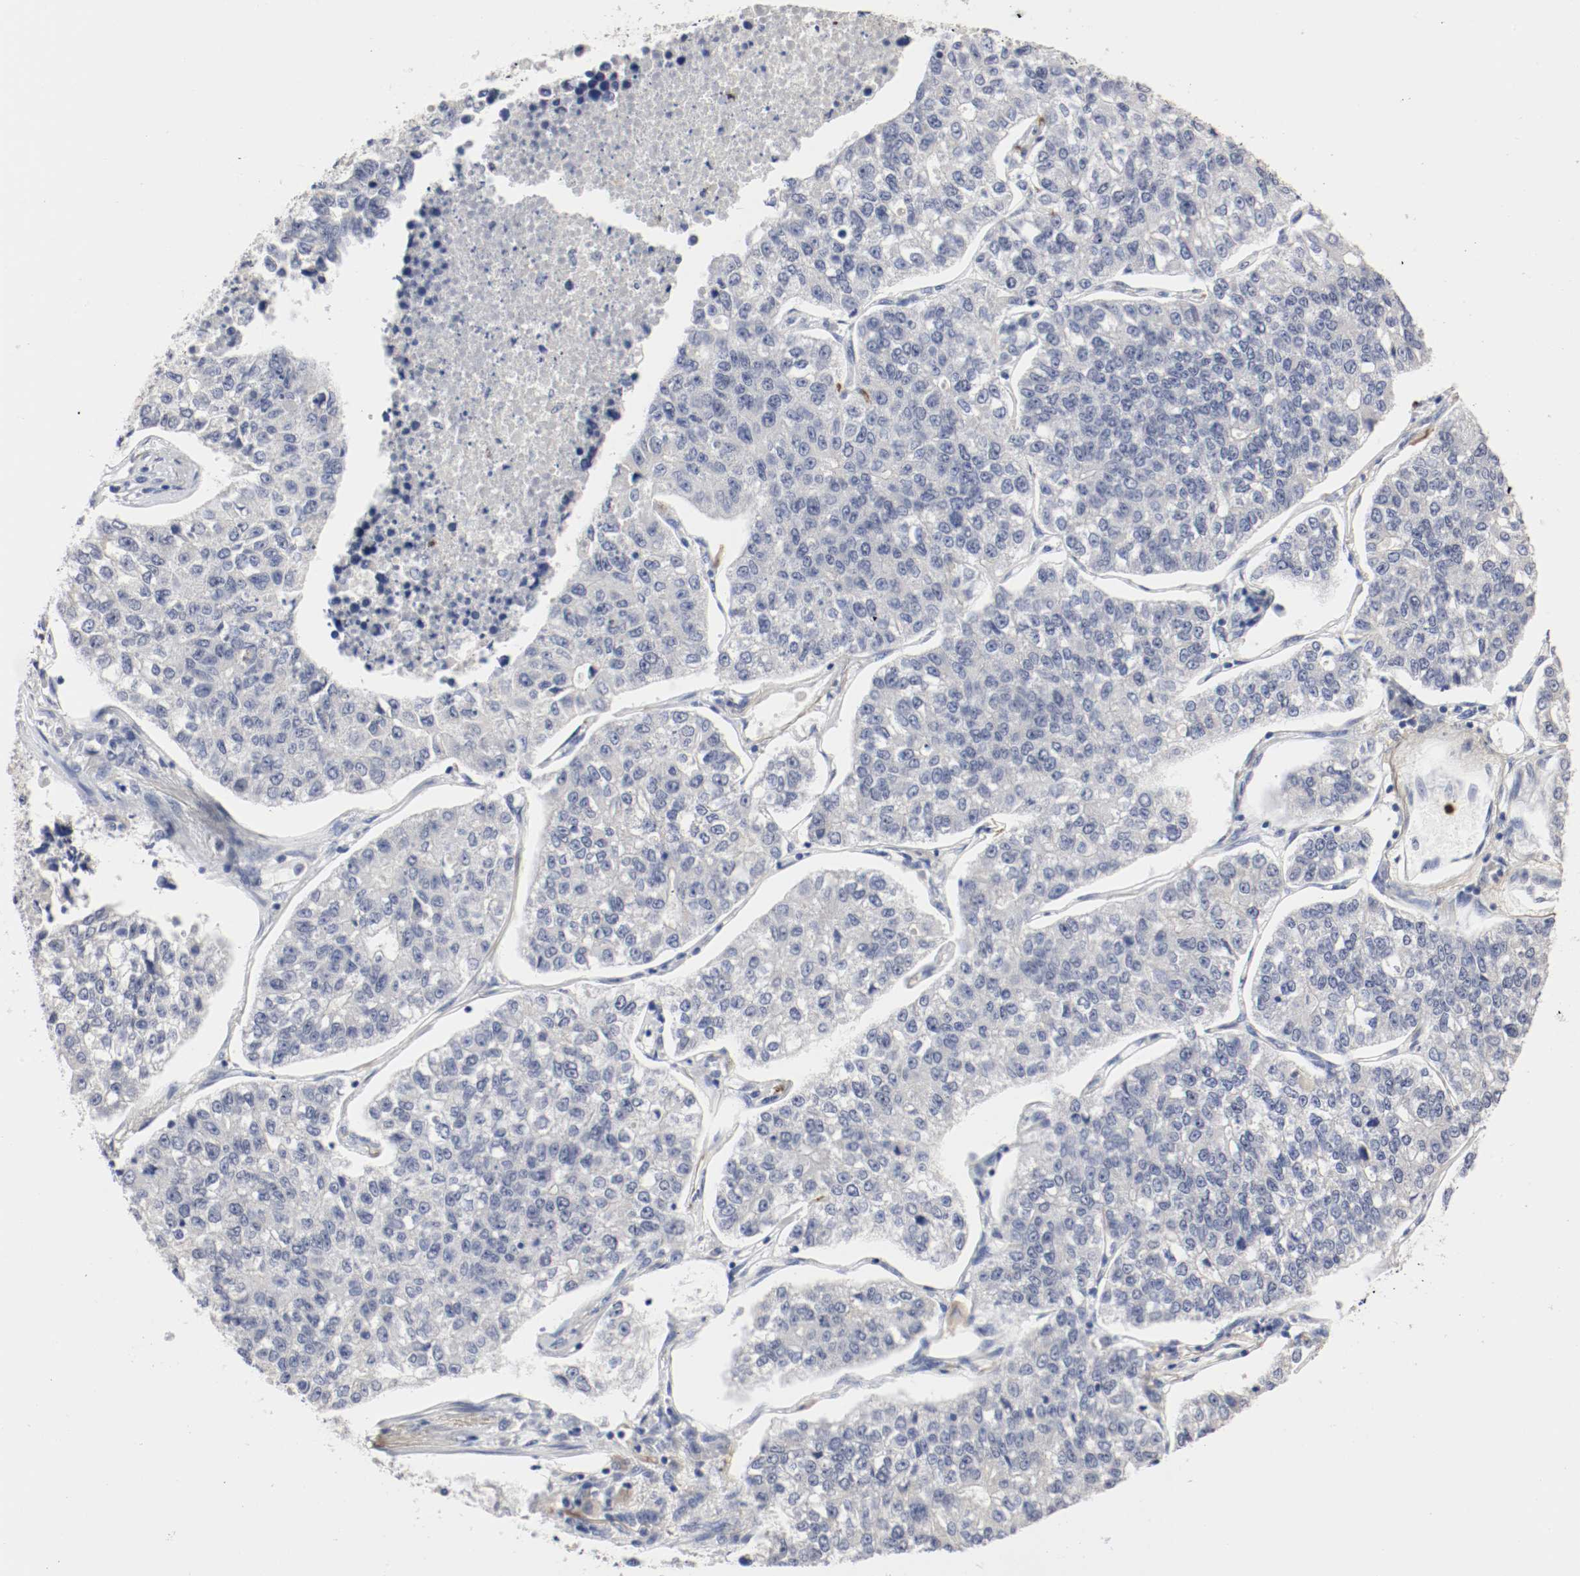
{"staining": {"intensity": "negative", "quantity": "none", "location": "none"}, "tissue": "lung cancer", "cell_type": "Tumor cells", "image_type": "cancer", "snomed": [{"axis": "morphology", "description": "Adenocarcinoma, NOS"}, {"axis": "topography", "description": "Lung"}], "caption": "DAB immunohistochemical staining of lung cancer (adenocarcinoma) displays no significant expression in tumor cells.", "gene": "CEBPE", "patient": {"sex": "male", "age": 49}}